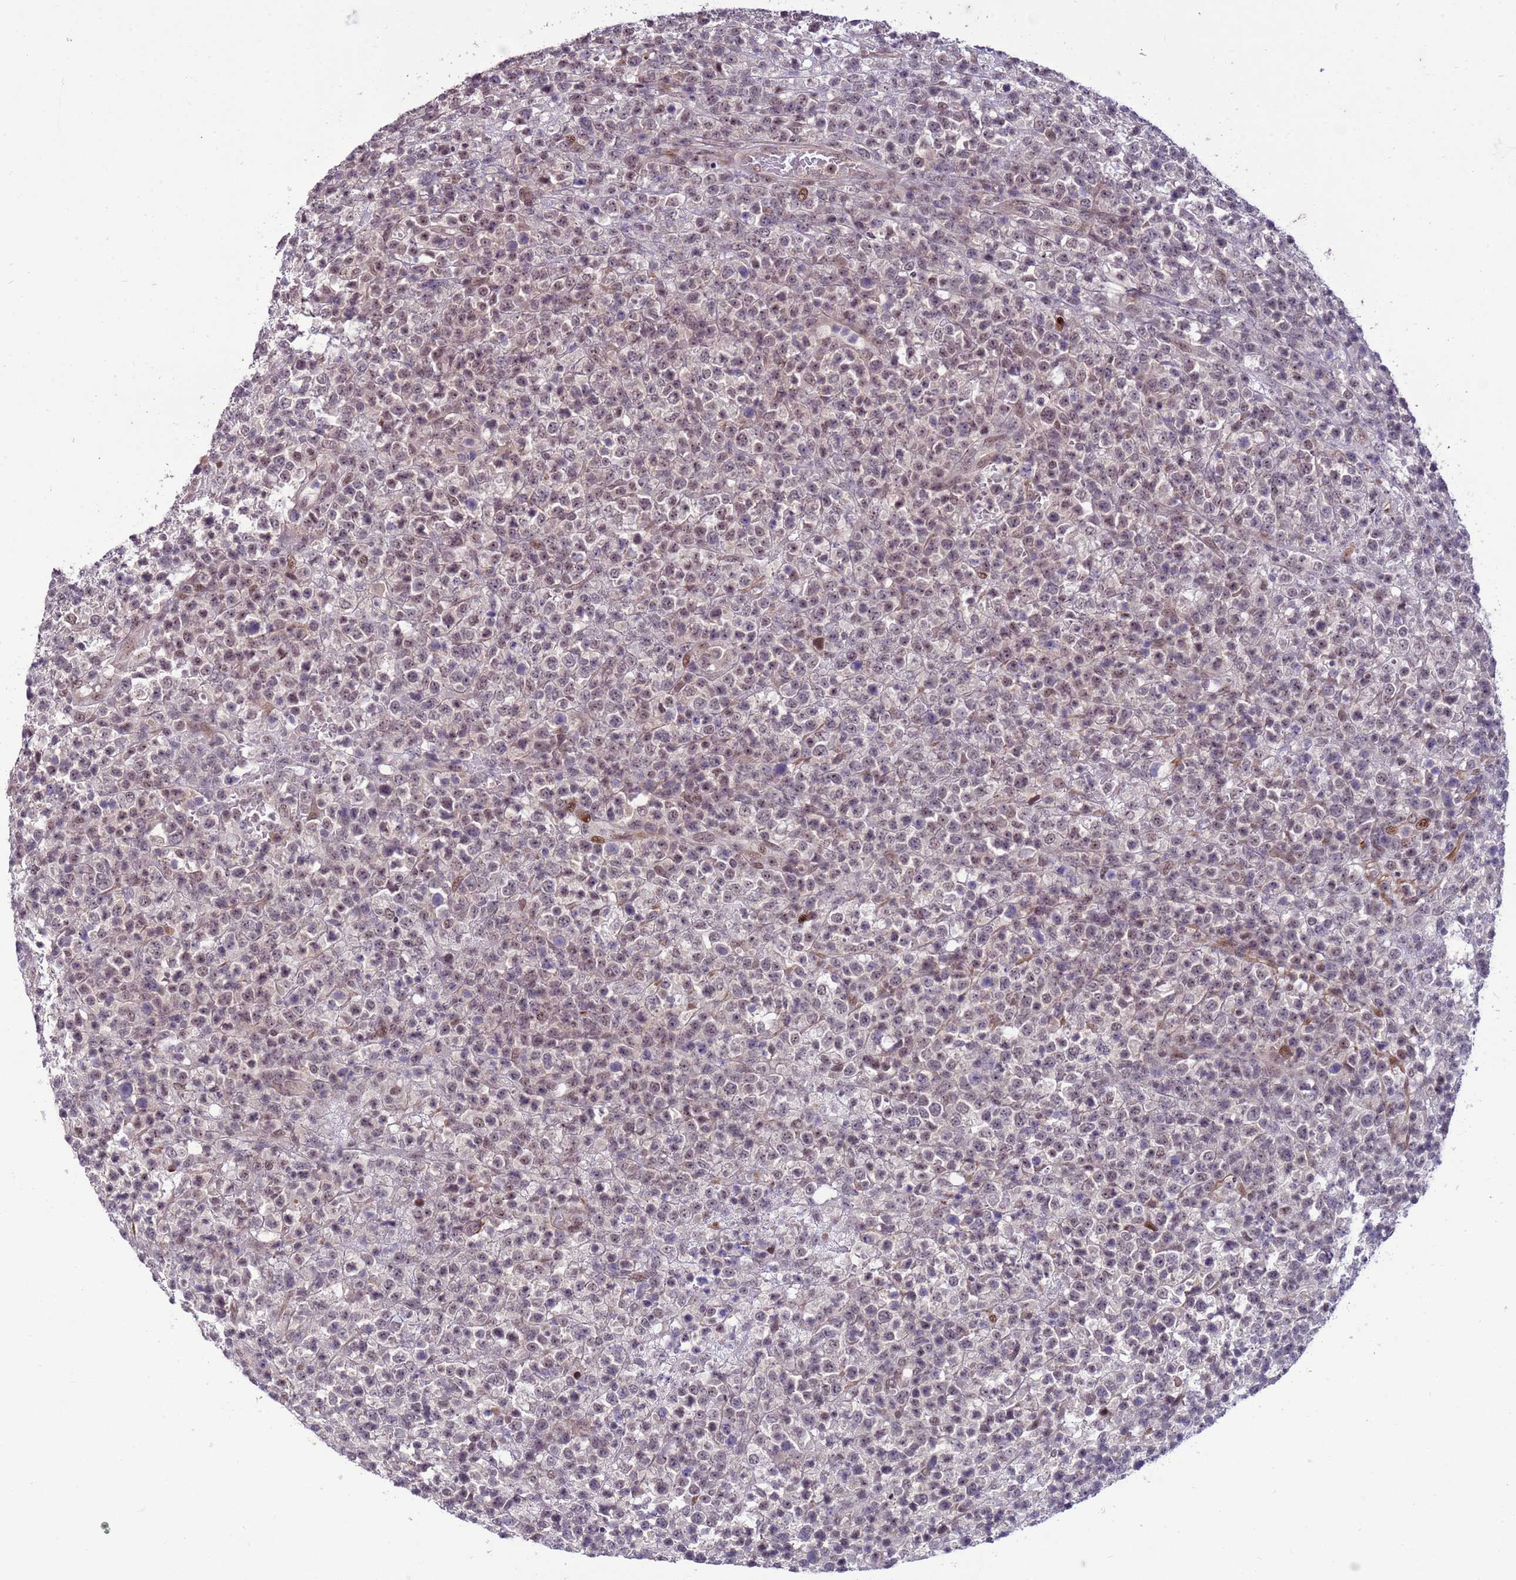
{"staining": {"intensity": "negative", "quantity": "none", "location": "none"}, "tissue": "lymphoma", "cell_type": "Tumor cells", "image_type": "cancer", "snomed": [{"axis": "morphology", "description": "Malignant lymphoma, non-Hodgkin's type, High grade"}, {"axis": "topography", "description": "Colon"}], "caption": "Immunohistochemistry image of human high-grade malignant lymphoma, non-Hodgkin's type stained for a protein (brown), which shows no staining in tumor cells.", "gene": "SHC3", "patient": {"sex": "female", "age": 53}}